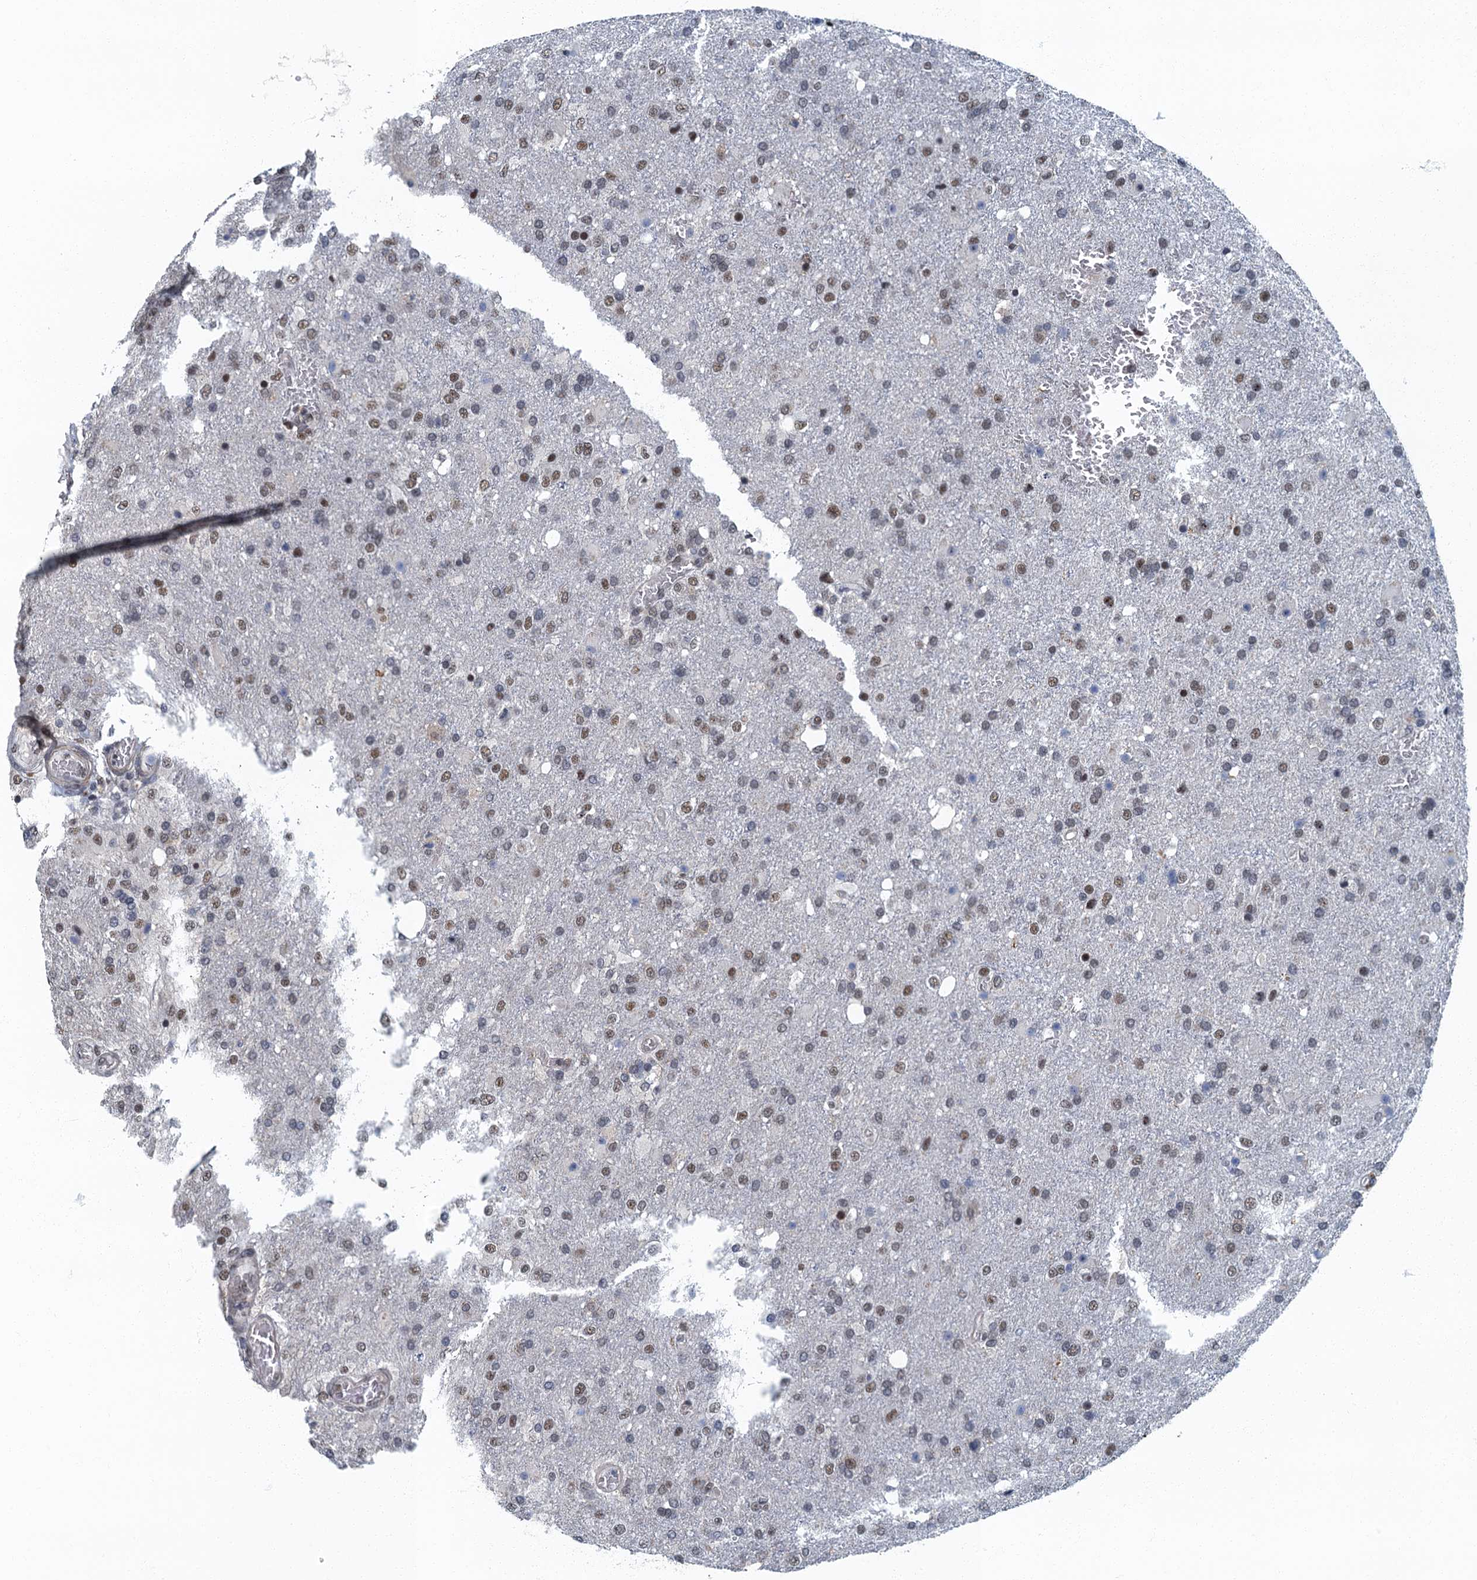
{"staining": {"intensity": "moderate", "quantity": ">75%", "location": "nuclear"}, "tissue": "glioma", "cell_type": "Tumor cells", "image_type": "cancer", "snomed": [{"axis": "morphology", "description": "Glioma, malignant, High grade"}, {"axis": "topography", "description": "Brain"}], "caption": "Protein staining shows moderate nuclear expression in approximately >75% of tumor cells in glioma. (Brightfield microscopy of DAB IHC at high magnification).", "gene": "GADL1", "patient": {"sex": "female", "age": 74}}